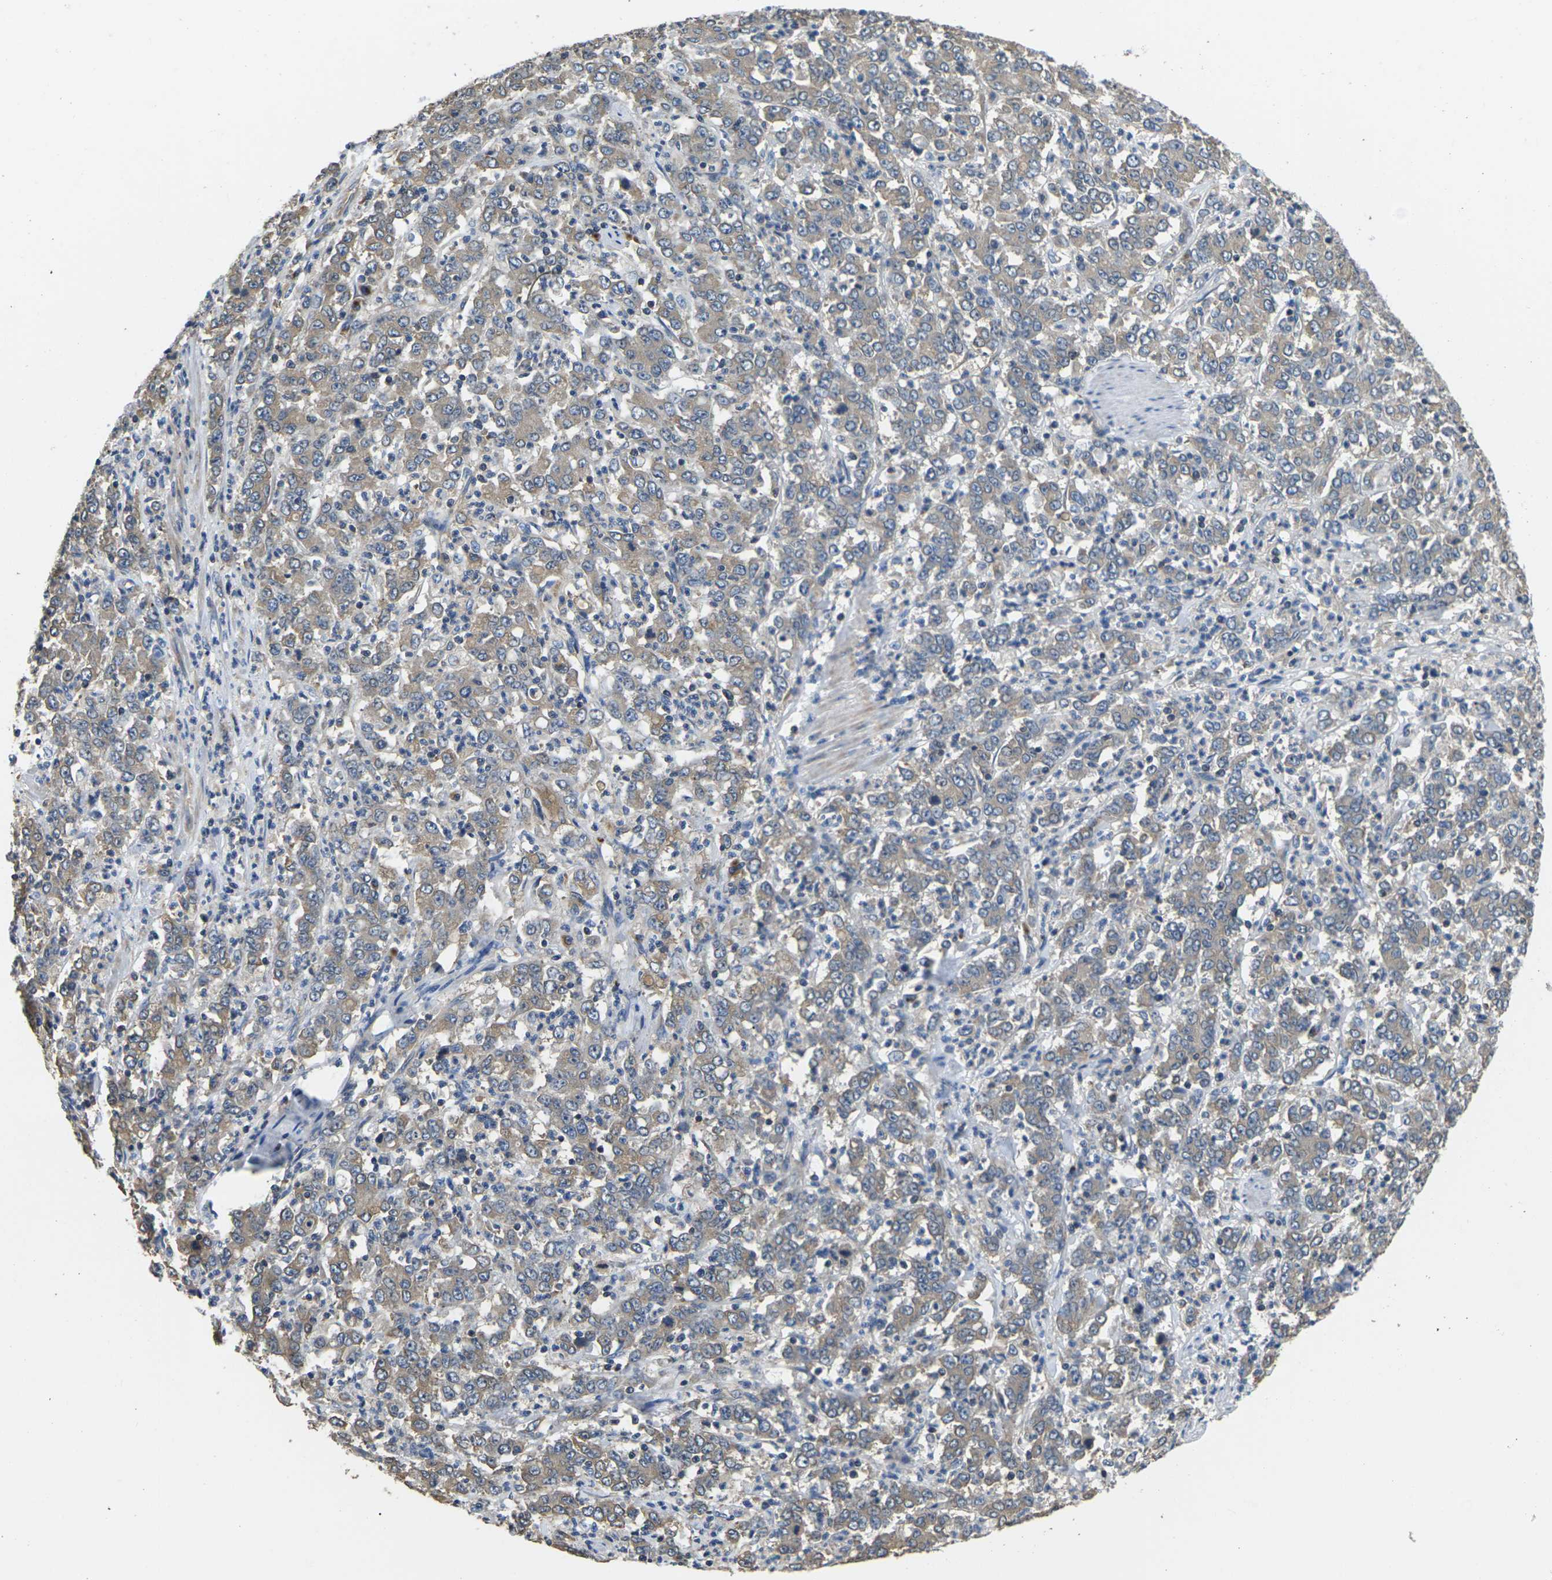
{"staining": {"intensity": "weak", "quantity": "25%-75%", "location": "cytoplasmic/membranous"}, "tissue": "stomach cancer", "cell_type": "Tumor cells", "image_type": "cancer", "snomed": [{"axis": "morphology", "description": "Adenocarcinoma, NOS"}, {"axis": "topography", "description": "Stomach, lower"}], "caption": "A micrograph of adenocarcinoma (stomach) stained for a protein shows weak cytoplasmic/membranous brown staining in tumor cells. (DAB = brown stain, brightfield microscopy at high magnification).", "gene": "TMCC2", "patient": {"sex": "female", "age": 71}}